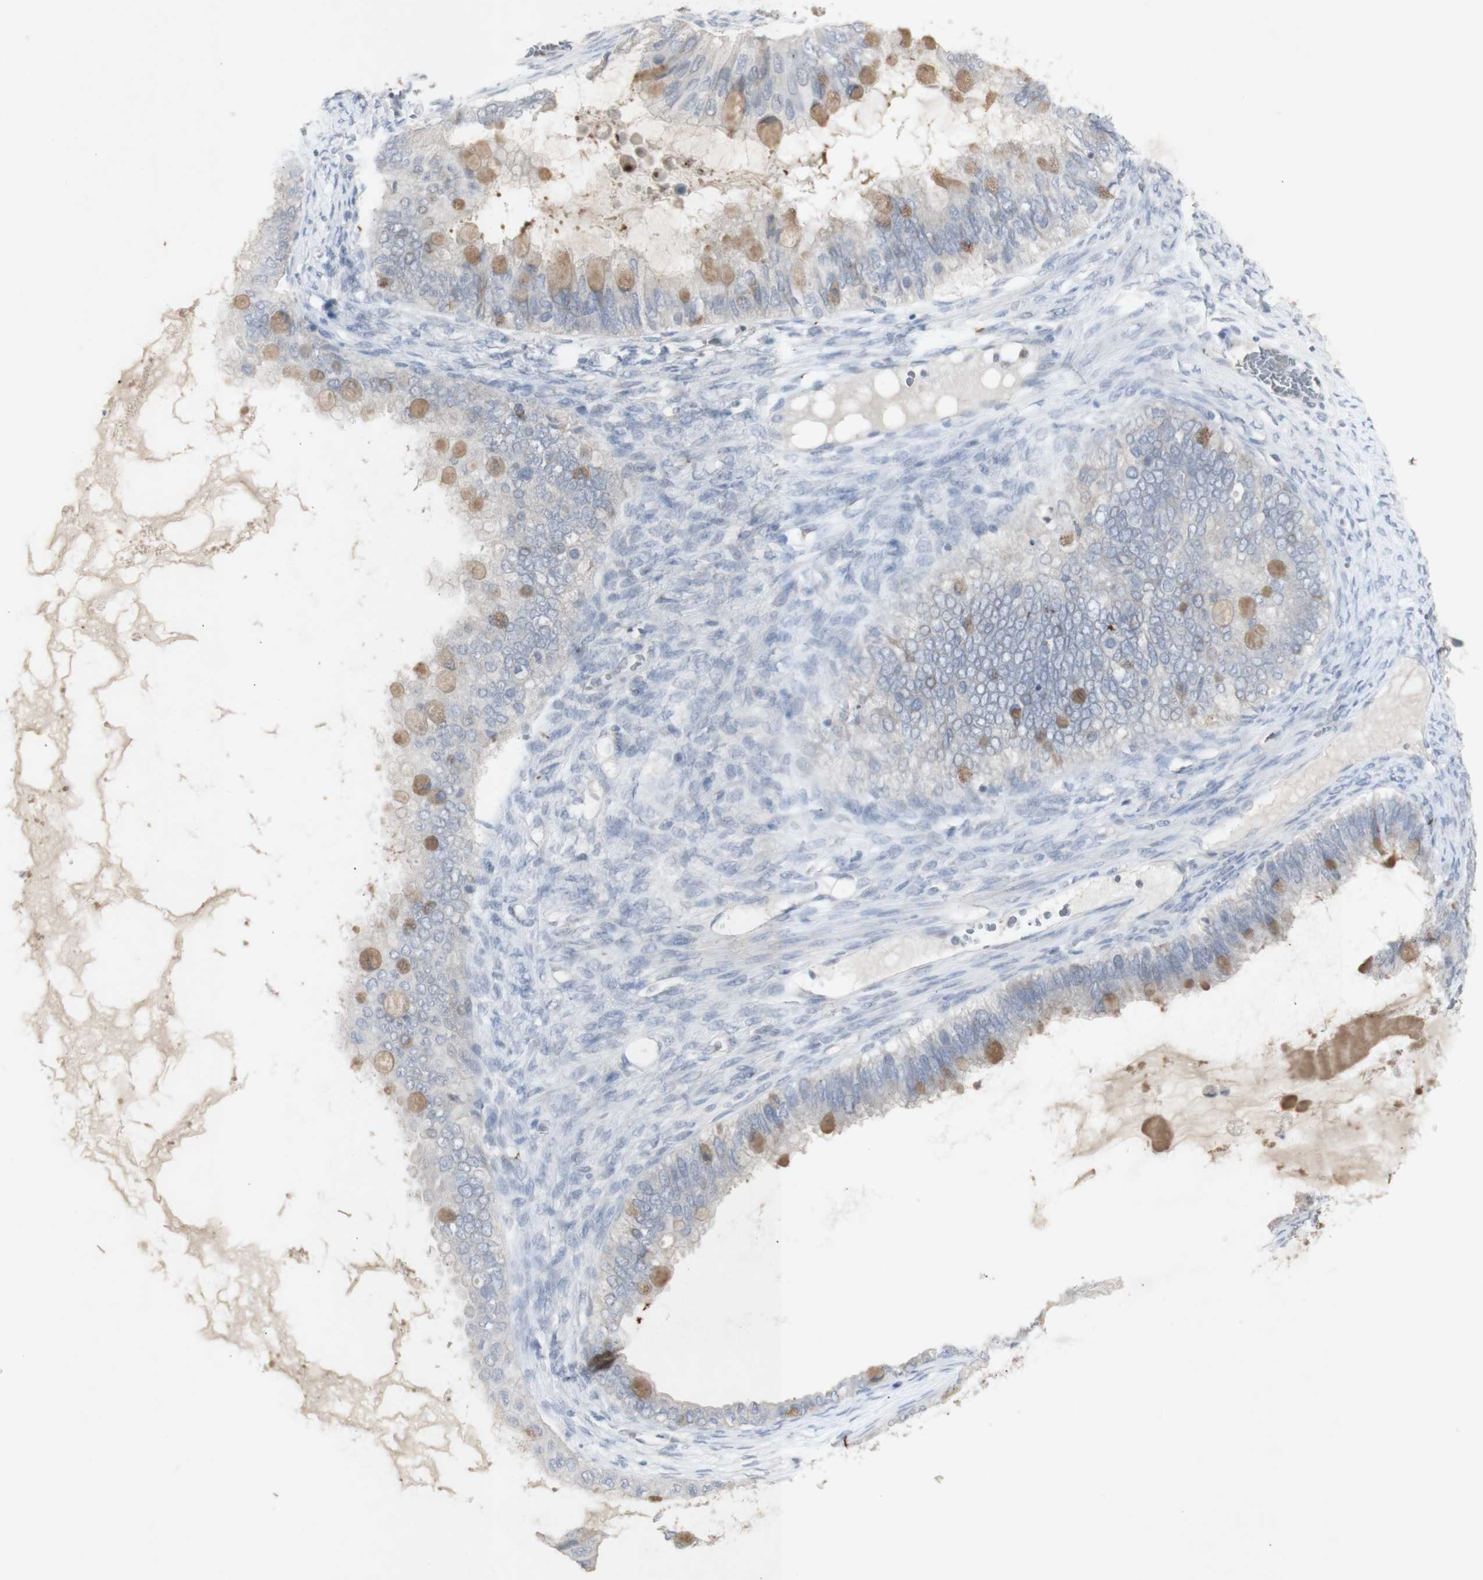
{"staining": {"intensity": "weak", "quantity": ">75%", "location": "cytoplasmic/membranous"}, "tissue": "ovarian cancer", "cell_type": "Tumor cells", "image_type": "cancer", "snomed": [{"axis": "morphology", "description": "Cystadenocarcinoma, mucinous, NOS"}, {"axis": "topography", "description": "Ovary"}], "caption": "High-magnification brightfield microscopy of ovarian cancer stained with DAB (brown) and counterstained with hematoxylin (blue). tumor cells exhibit weak cytoplasmic/membranous positivity is identified in about>75% of cells.", "gene": "INS", "patient": {"sex": "female", "age": 80}}